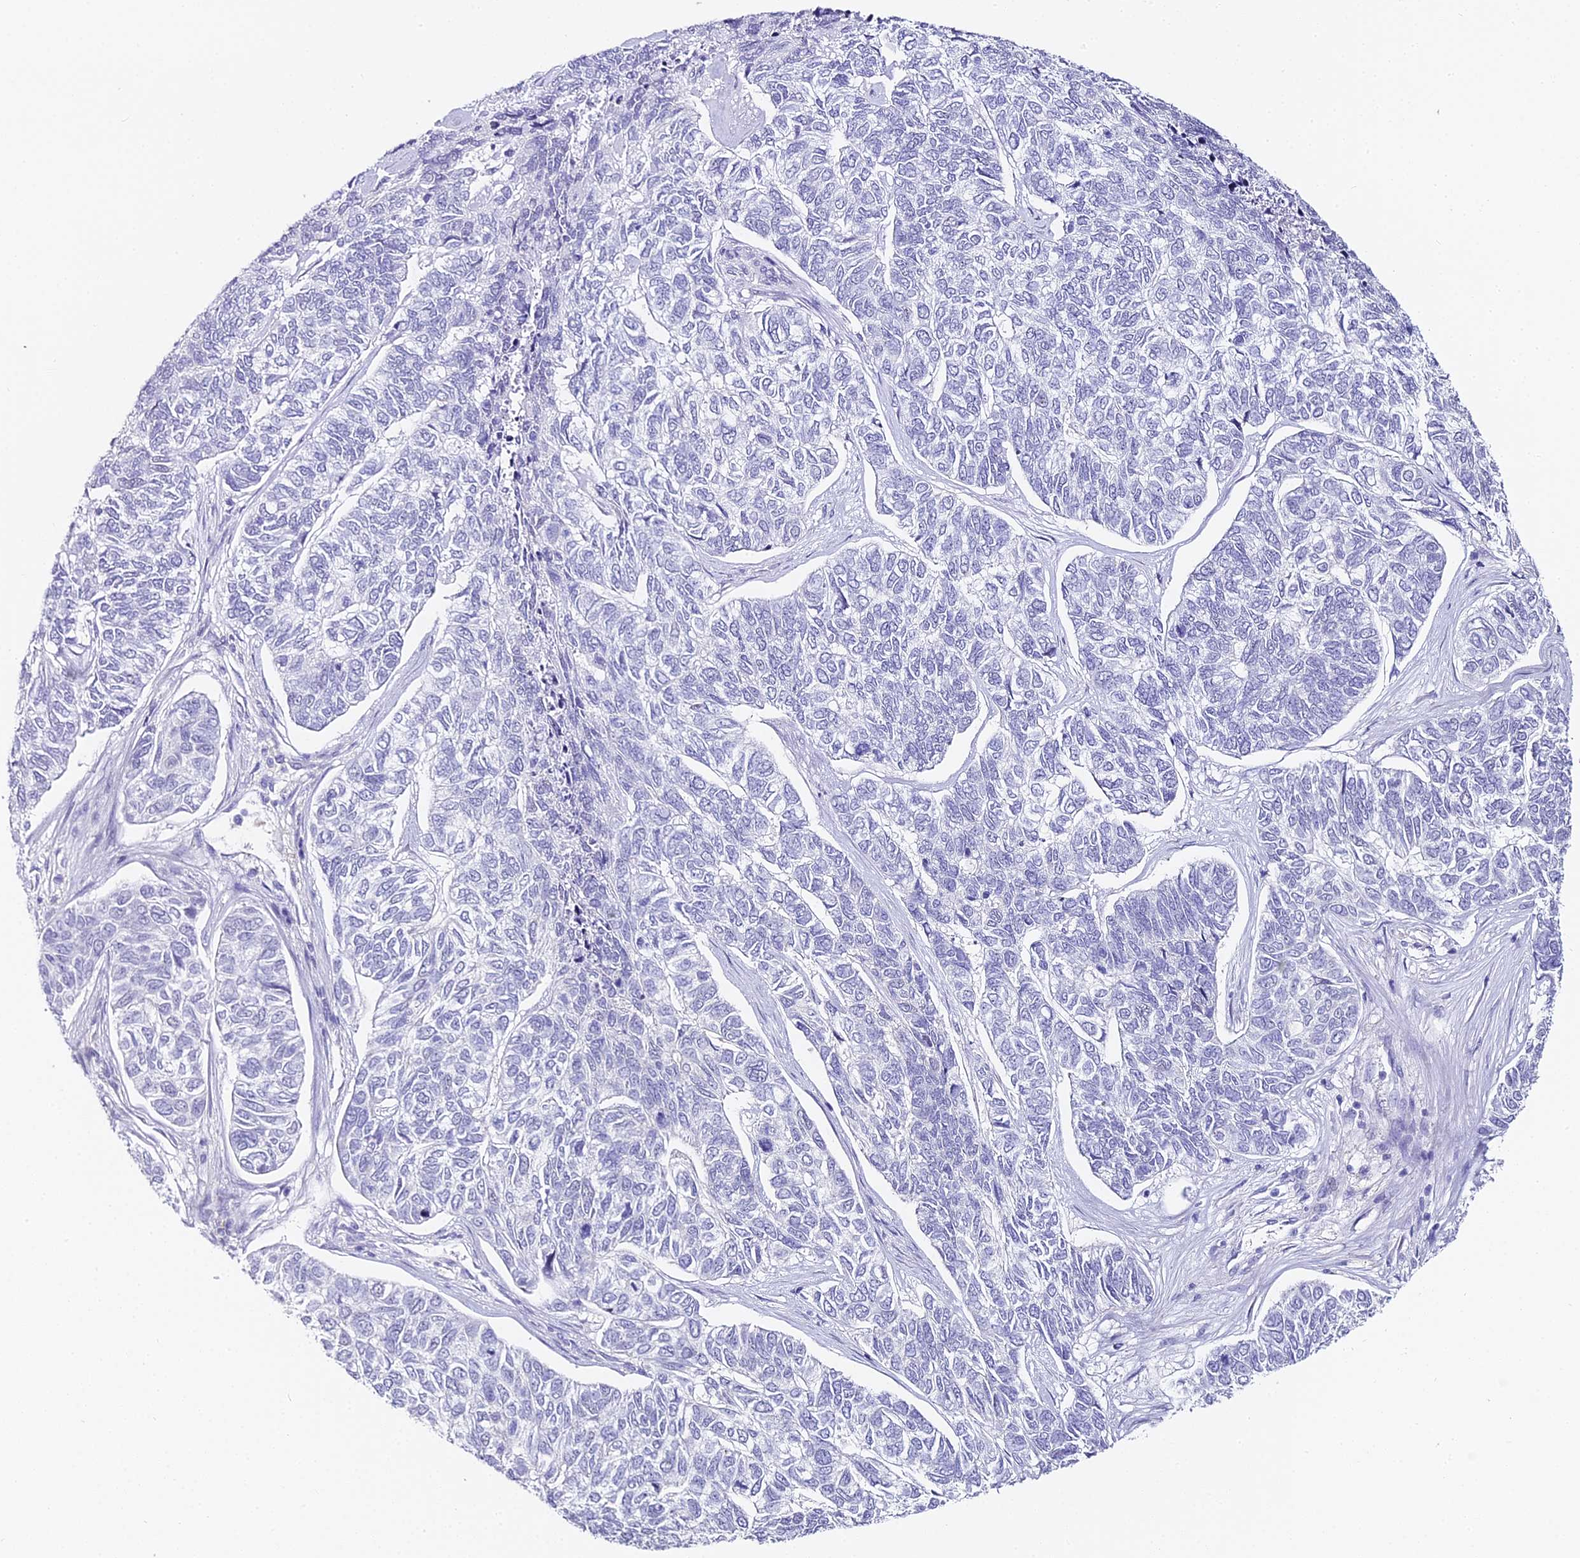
{"staining": {"intensity": "negative", "quantity": "none", "location": "none"}, "tissue": "skin cancer", "cell_type": "Tumor cells", "image_type": "cancer", "snomed": [{"axis": "morphology", "description": "Basal cell carcinoma"}, {"axis": "topography", "description": "Skin"}], "caption": "Immunohistochemistry (IHC) photomicrograph of basal cell carcinoma (skin) stained for a protein (brown), which displays no expression in tumor cells. (DAB (3,3'-diaminobenzidine) immunohistochemistry (IHC) visualized using brightfield microscopy, high magnification).", "gene": "ABHD14A-ACY1", "patient": {"sex": "female", "age": 65}}